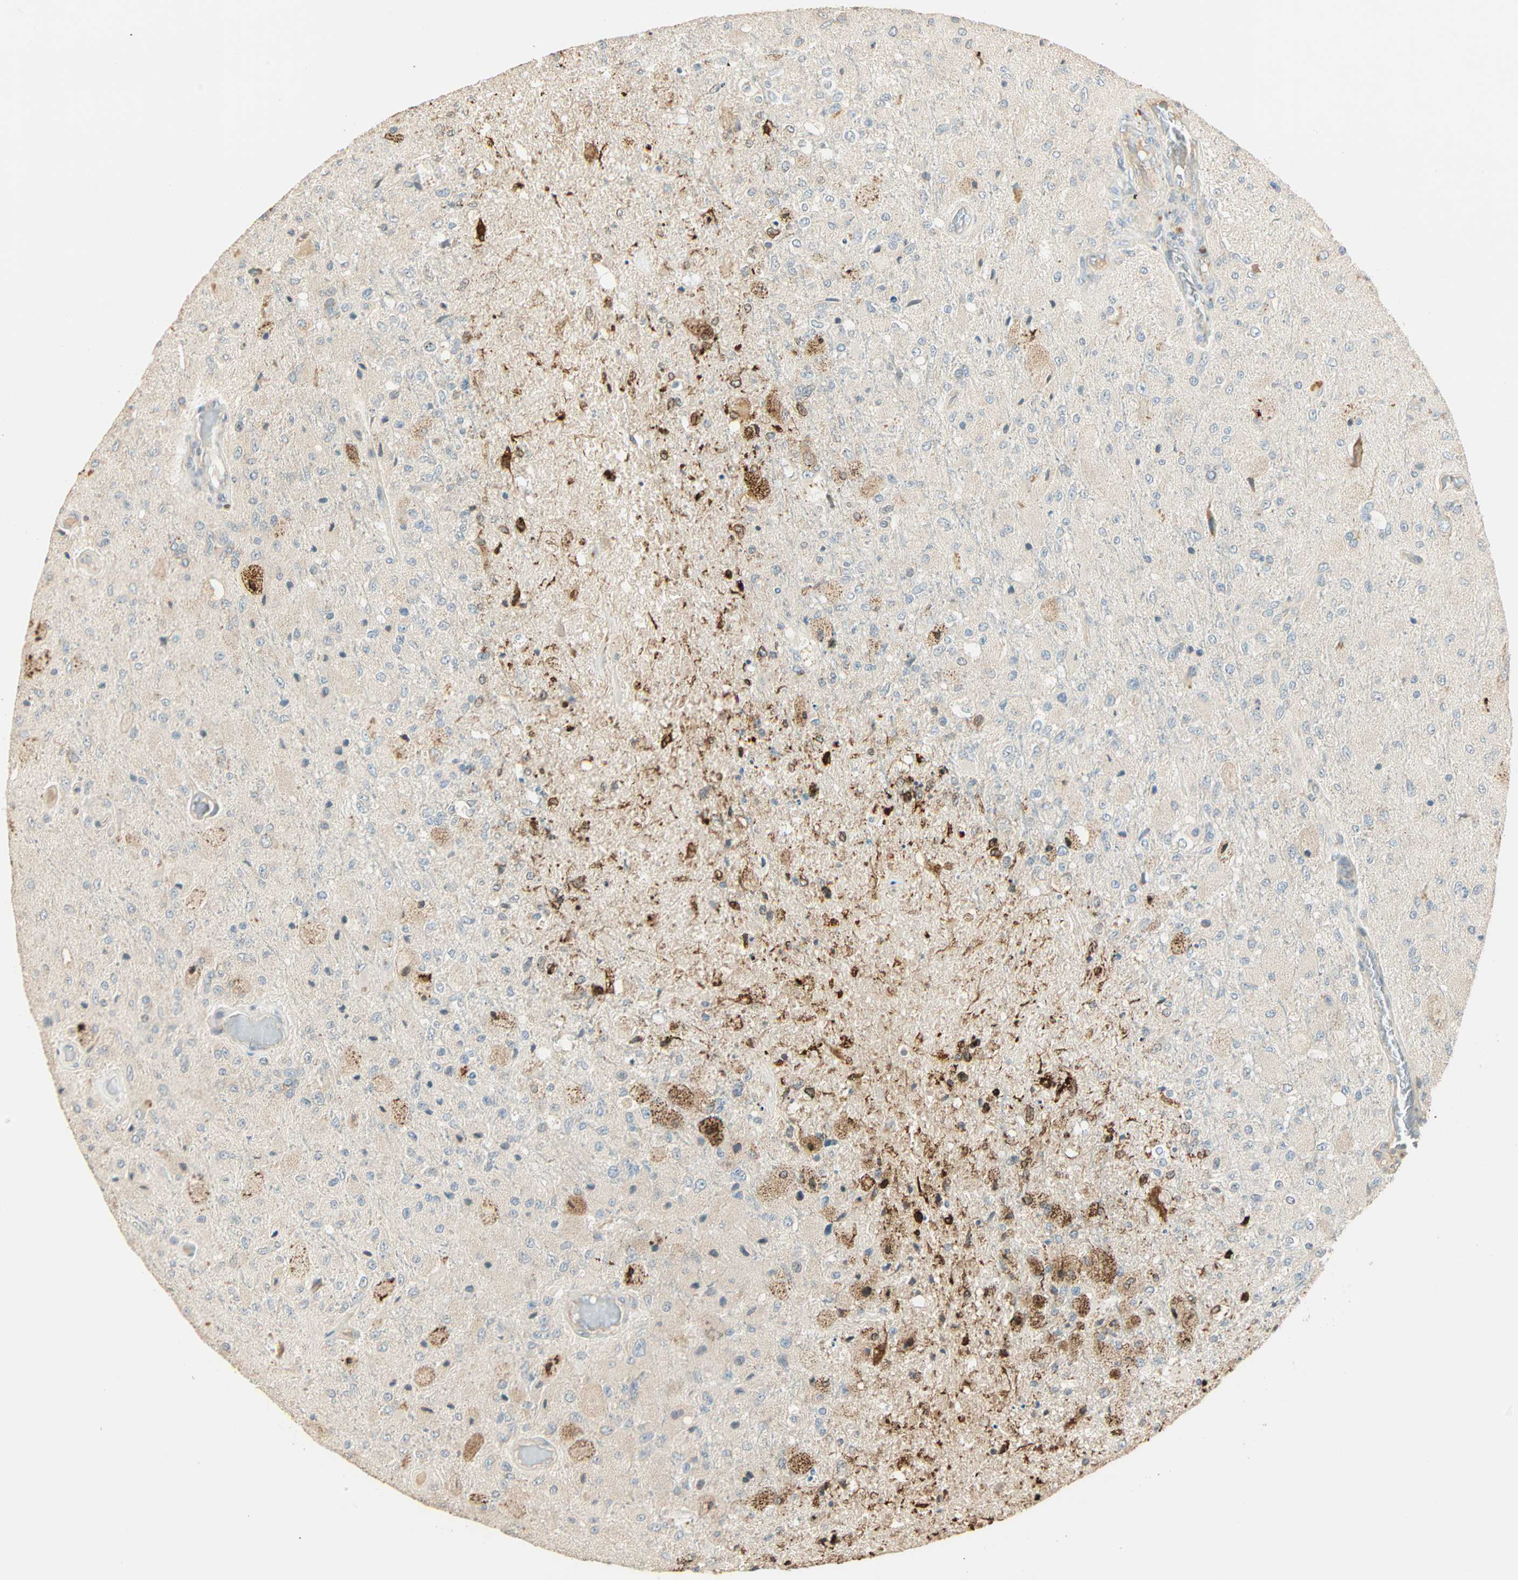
{"staining": {"intensity": "negative", "quantity": "none", "location": "none"}, "tissue": "glioma", "cell_type": "Tumor cells", "image_type": "cancer", "snomed": [{"axis": "morphology", "description": "Normal tissue, NOS"}, {"axis": "morphology", "description": "Glioma, malignant, High grade"}, {"axis": "topography", "description": "Cerebral cortex"}], "caption": "Immunohistochemistry (IHC) of human glioma exhibits no positivity in tumor cells.", "gene": "GALK1", "patient": {"sex": "male", "age": 77}}